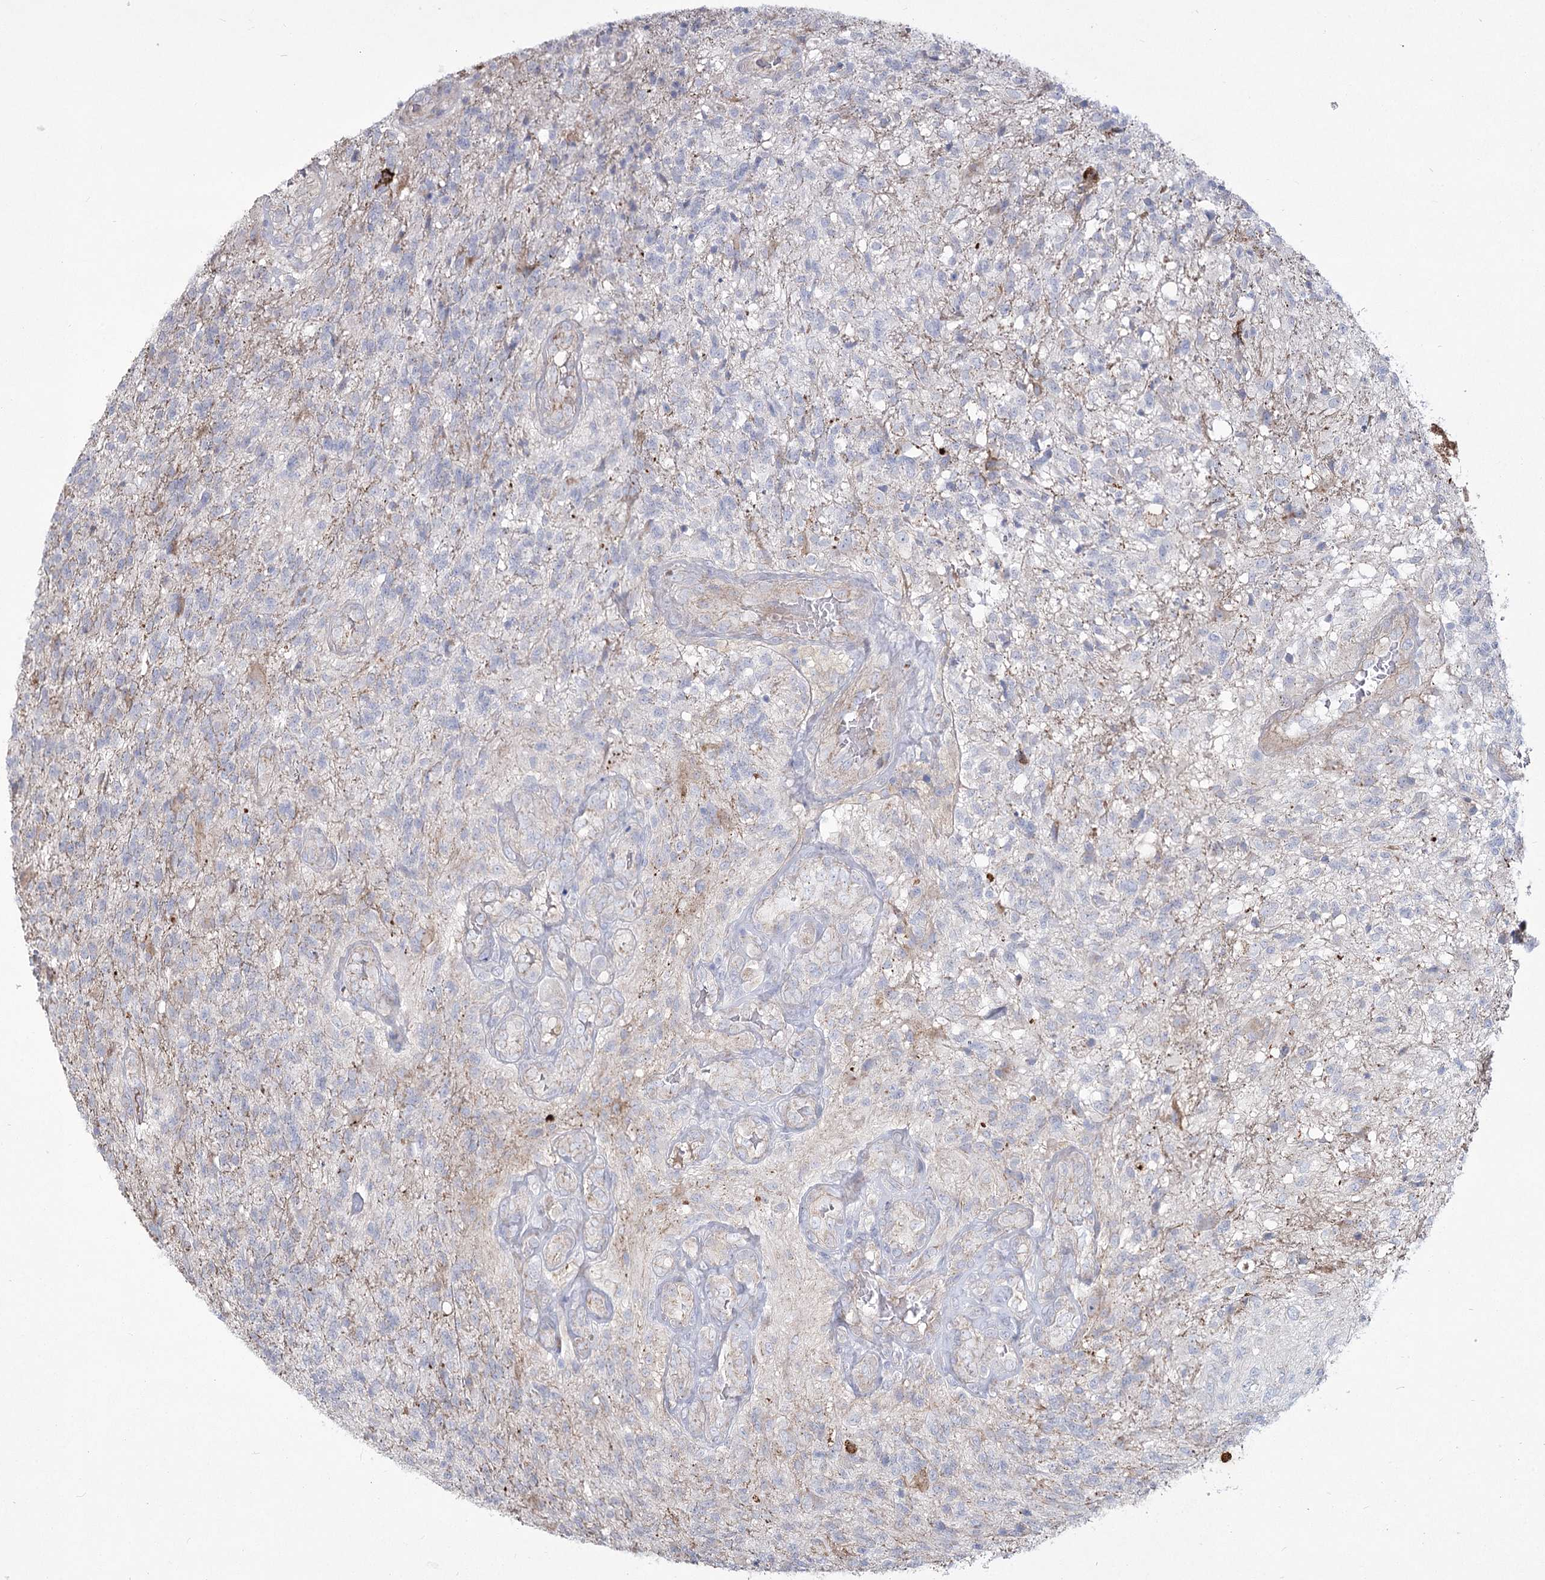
{"staining": {"intensity": "negative", "quantity": "none", "location": "none"}, "tissue": "glioma", "cell_type": "Tumor cells", "image_type": "cancer", "snomed": [{"axis": "morphology", "description": "Glioma, malignant, High grade"}, {"axis": "topography", "description": "Brain"}], "caption": "IHC of malignant high-grade glioma demonstrates no positivity in tumor cells.", "gene": "ME3", "patient": {"sex": "male", "age": 56}}